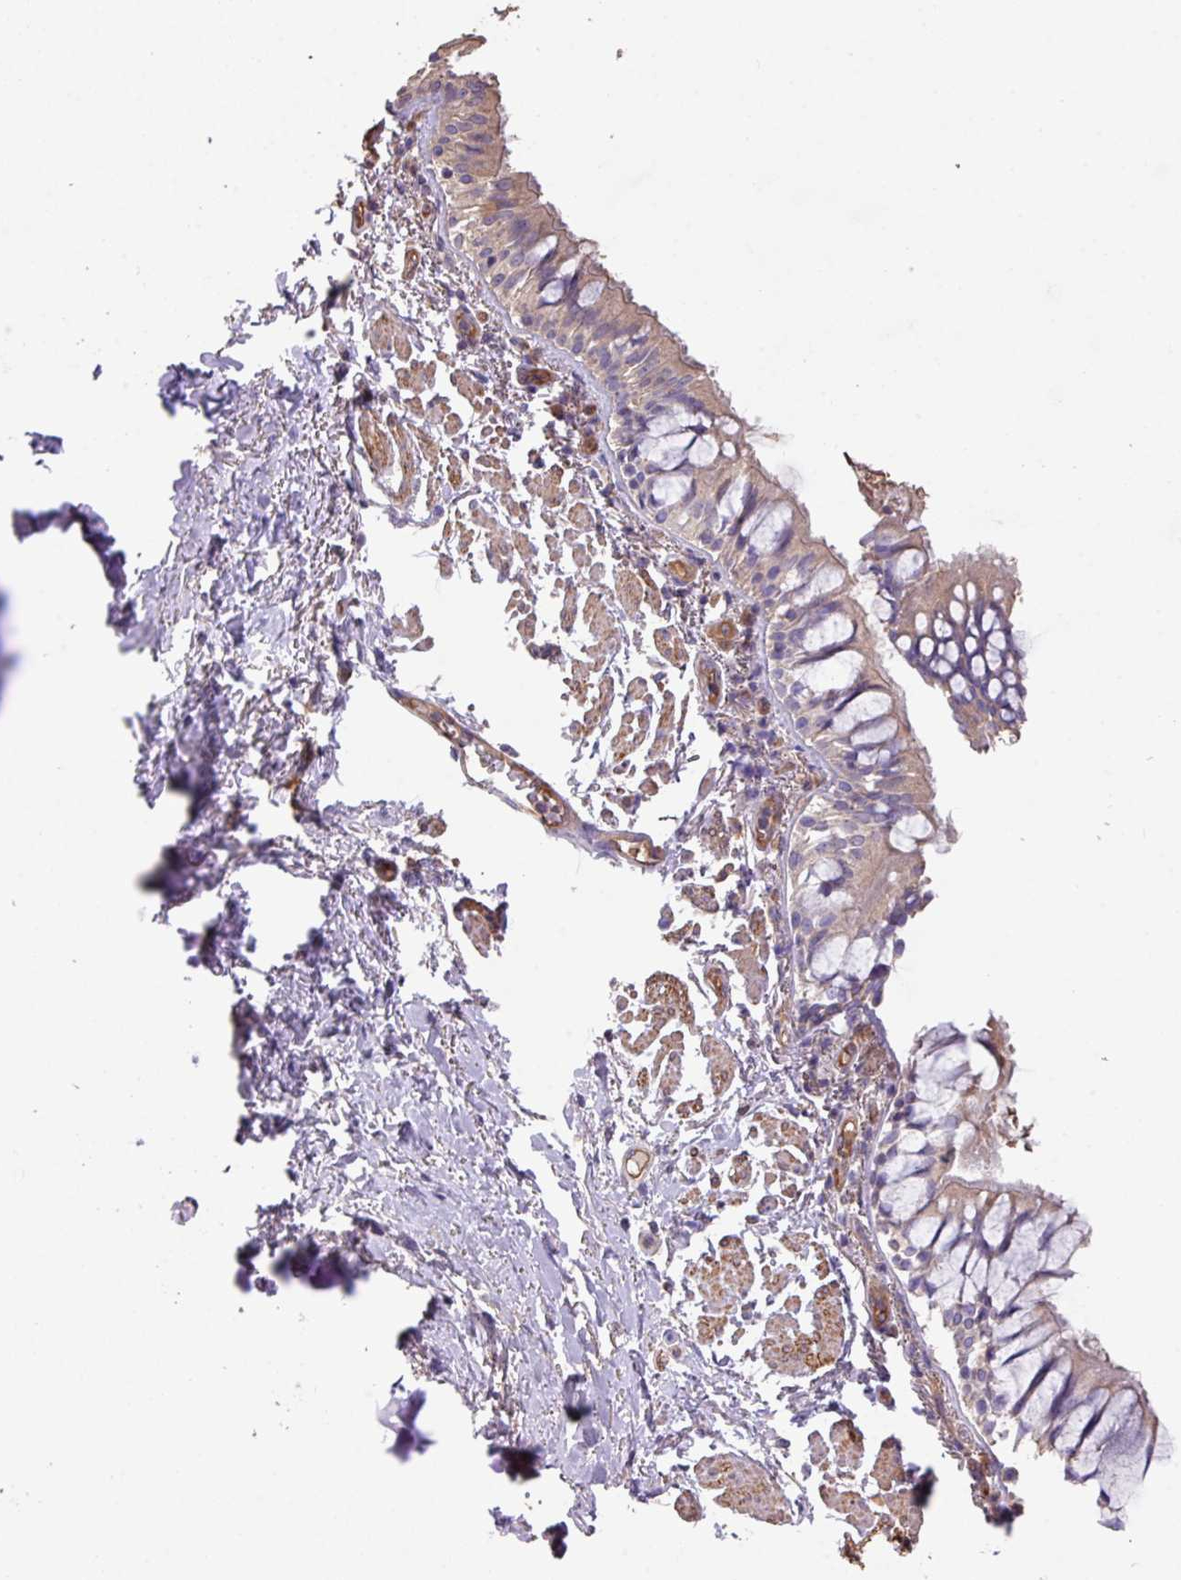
{"staining": {"intensity": "weak", "quantity": ">75%", "location": "cytoplasmic/membranous"}, "tissue": "bronchus", "cell_type": "Respiratory epithelial cells", "image_type": "normal", "snomed": [{"axis": "morphology", "description": "Normal tissue, NOS"}, {"axis": "topography", "description": "Bronchus"}], "caption": "IHC histopathology image of normal bronchus stained for a protein (brown), which reveals low levels of weak cytoplasmic/membranous expression in about >75% of respiratory epithelial cells.", "gene": "CALML4", "patient": {"sex": "male", "age": 70}}